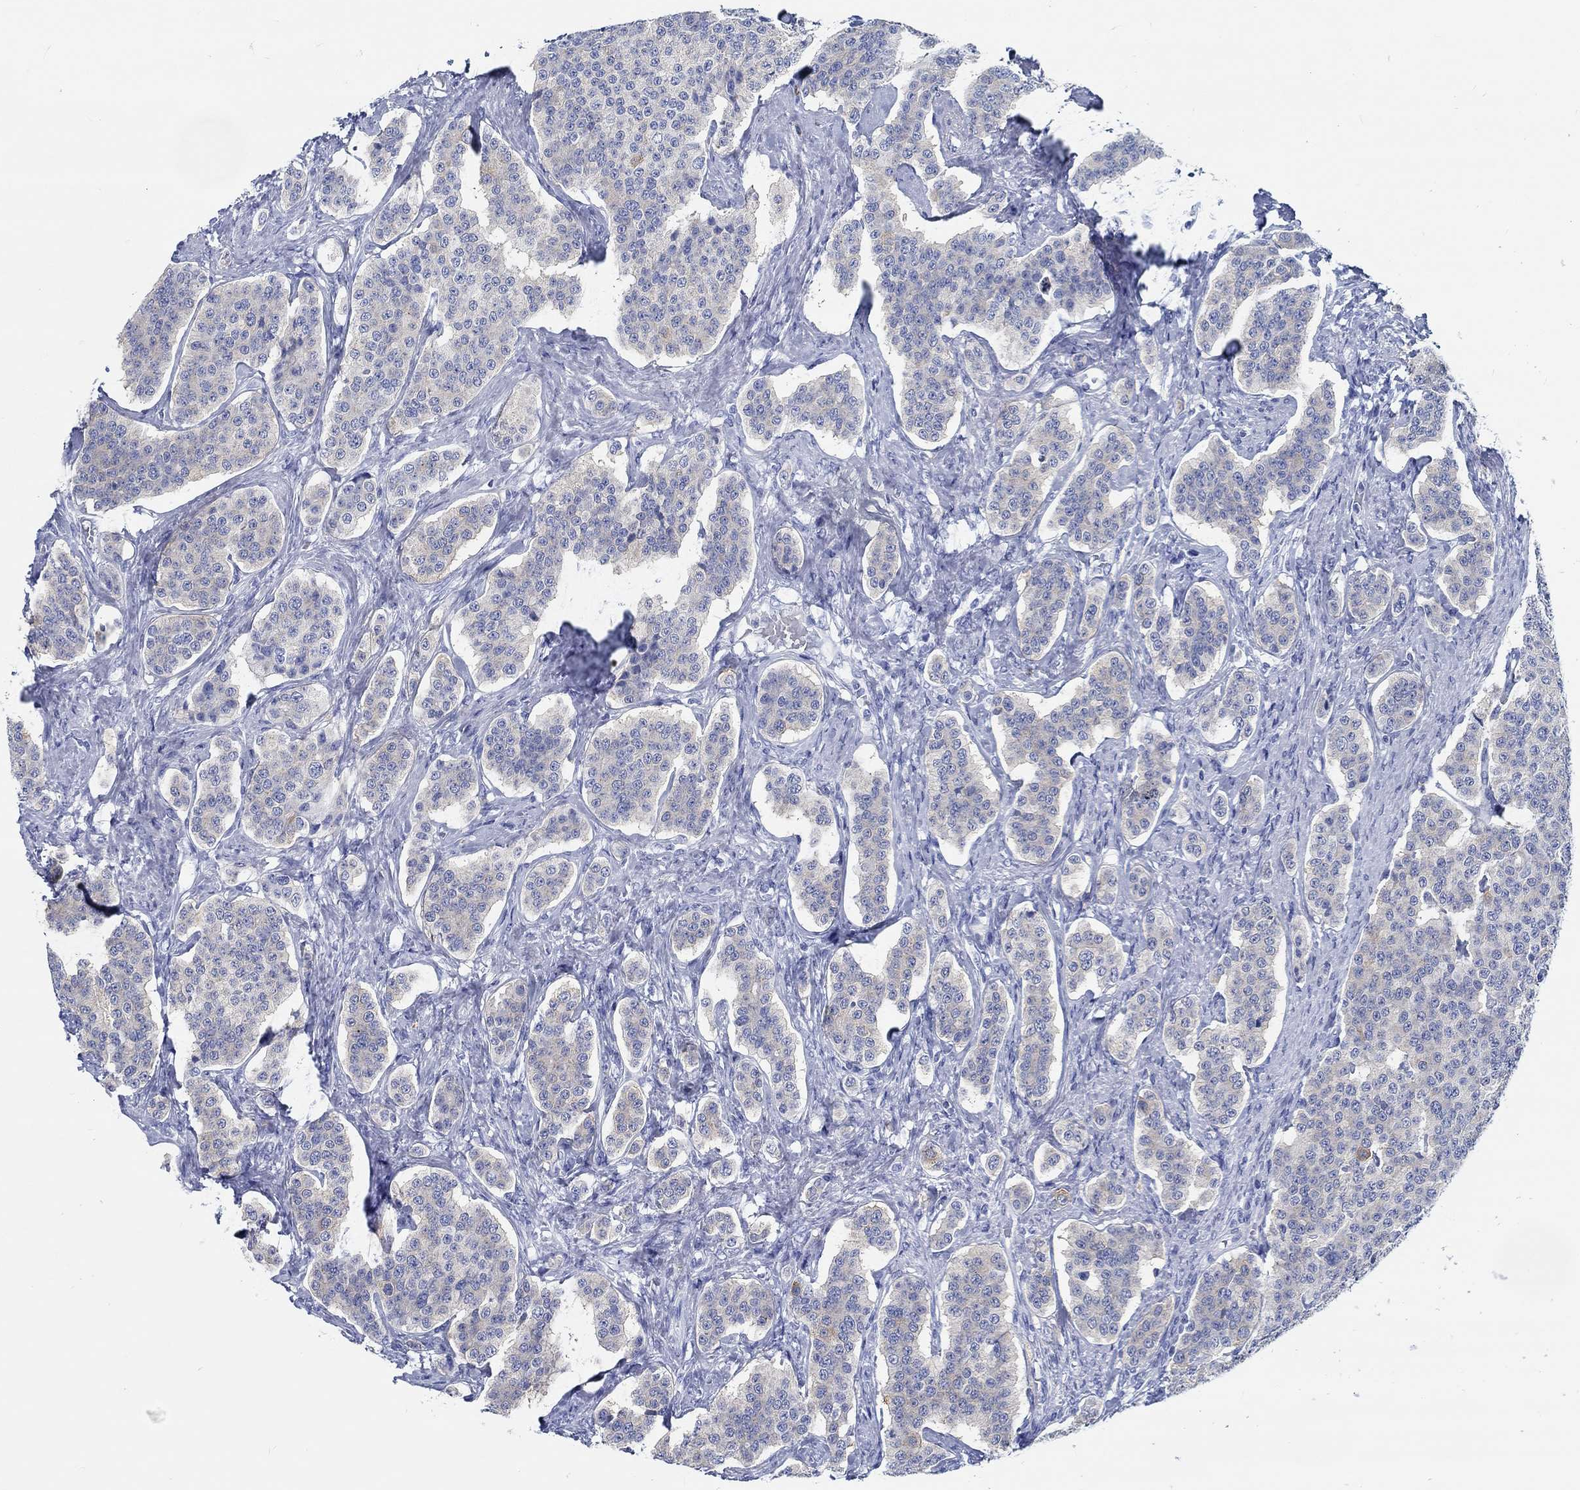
{"staining": {"intensity": "weak", "quantity": "<25%", "location": "cytoplasmic/membranous"}, "tissue": "carcinoid", "cell_type": "Tumor cells", "image_type": "cancer", "snomed": [{"axis": "morphology", "description": "Carcinoid, malignant, NOS"}, {"axis": "topography", "description": "Small intestine"}], "caption": "The image demonstrates no significant positivity in tumor cells of carcinoid.", "gene": "FBXO2", "patient": {"sex": "female", "age": 58}}